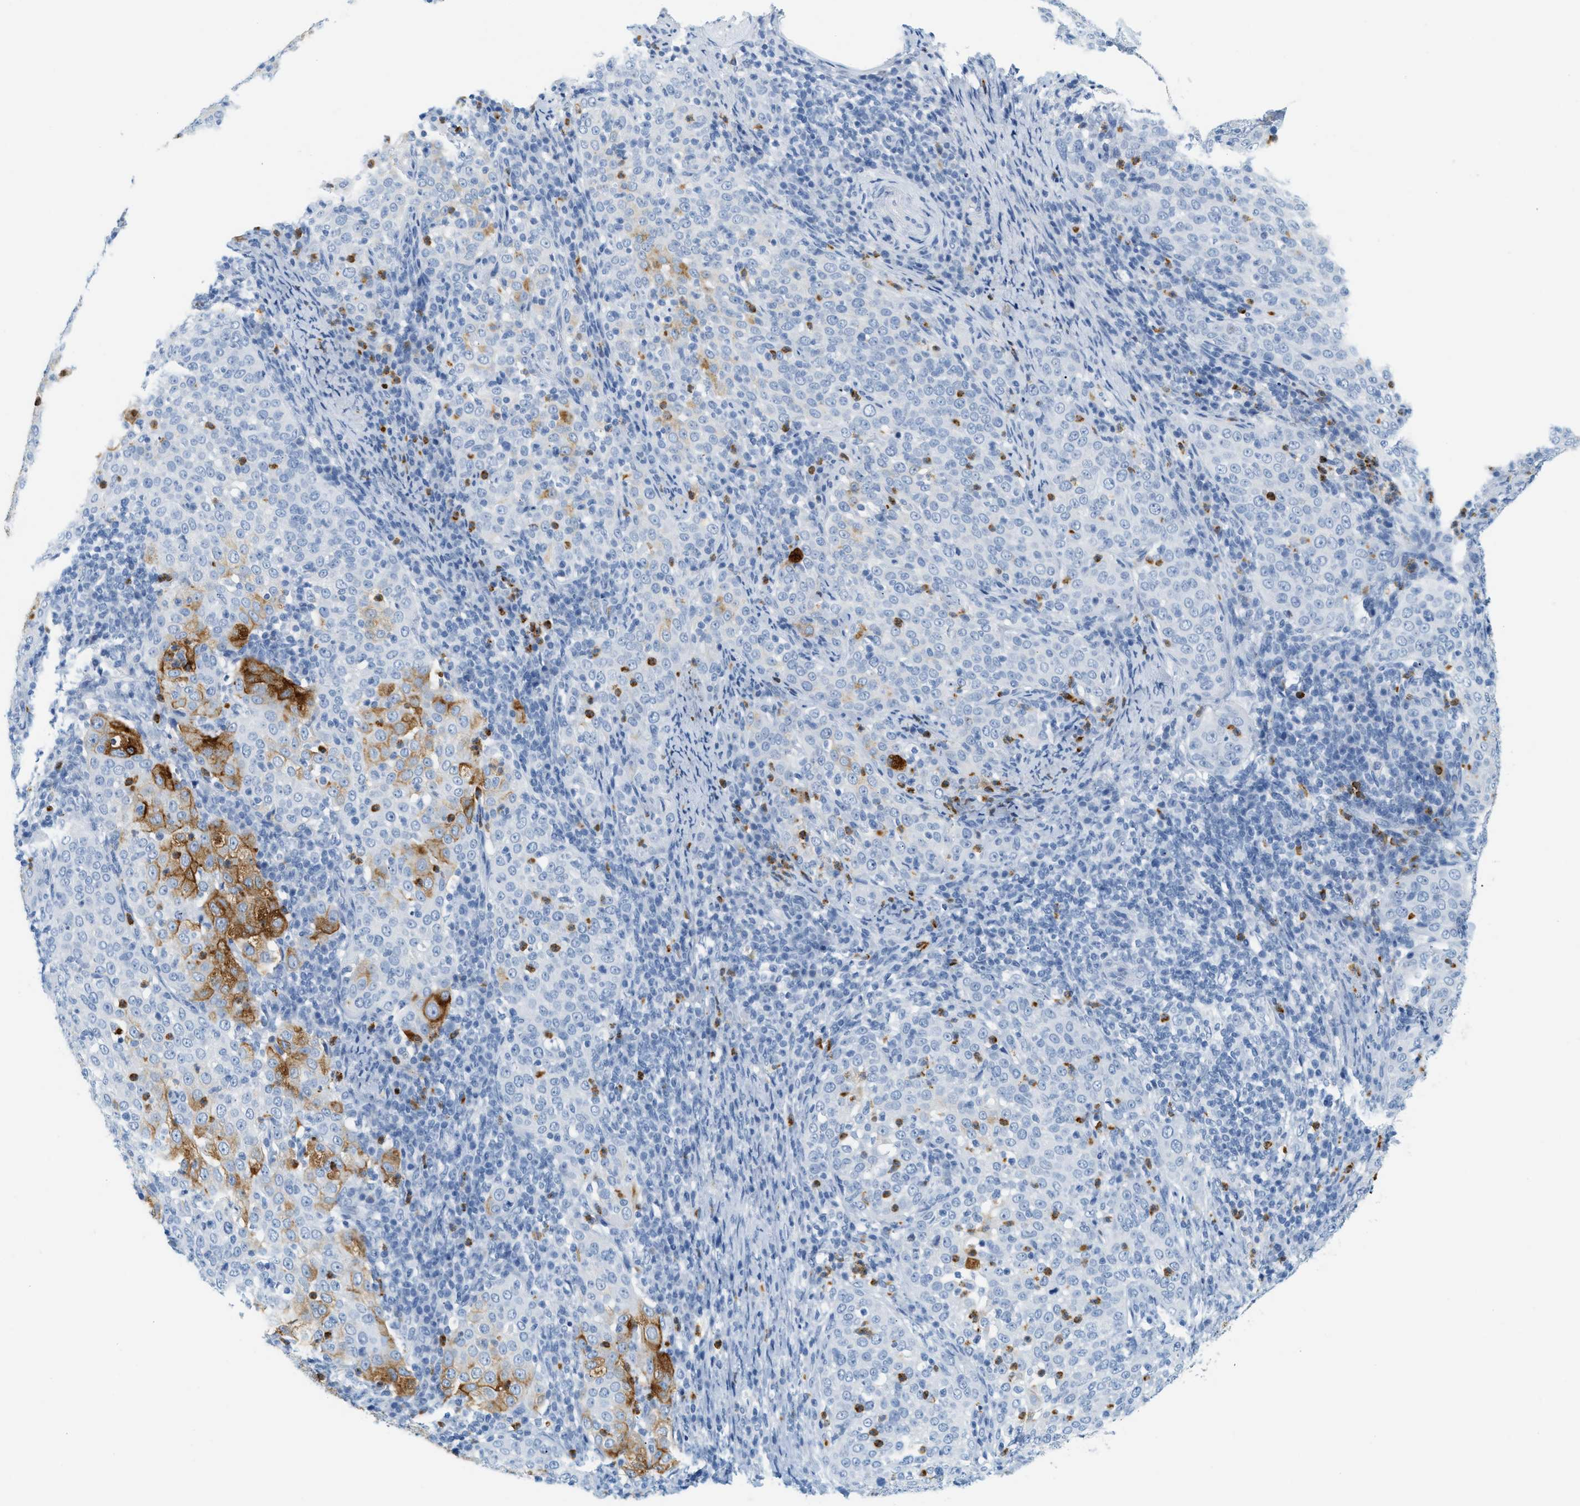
{"staining": {"intensity": "moderate", "quantity": "<25%", "location": "cytoplasmic/membranous"}, "tissue": "cervical cancer", "cell_type": "Tumor cells", "image_type": "cancer", "snomed": [{"axis": "morphology", "description": "Squamous cell carcinoma, NOS"}, {"axis": "topography", "description": "Cervix"}], "caption": "IHC histopathology image of neoplastic tissue: human cervical squamous cell carcinoma stained using immunohistochemistry (IHC) exhibits low levels of moderate protein expression localized specifically in the cytoplasmic/membranous of tumor cells, appearing as a cytoplasmic/membranous brown color.", "gene": "LCN2", "patient": {"sex": "female", "age": 51}}